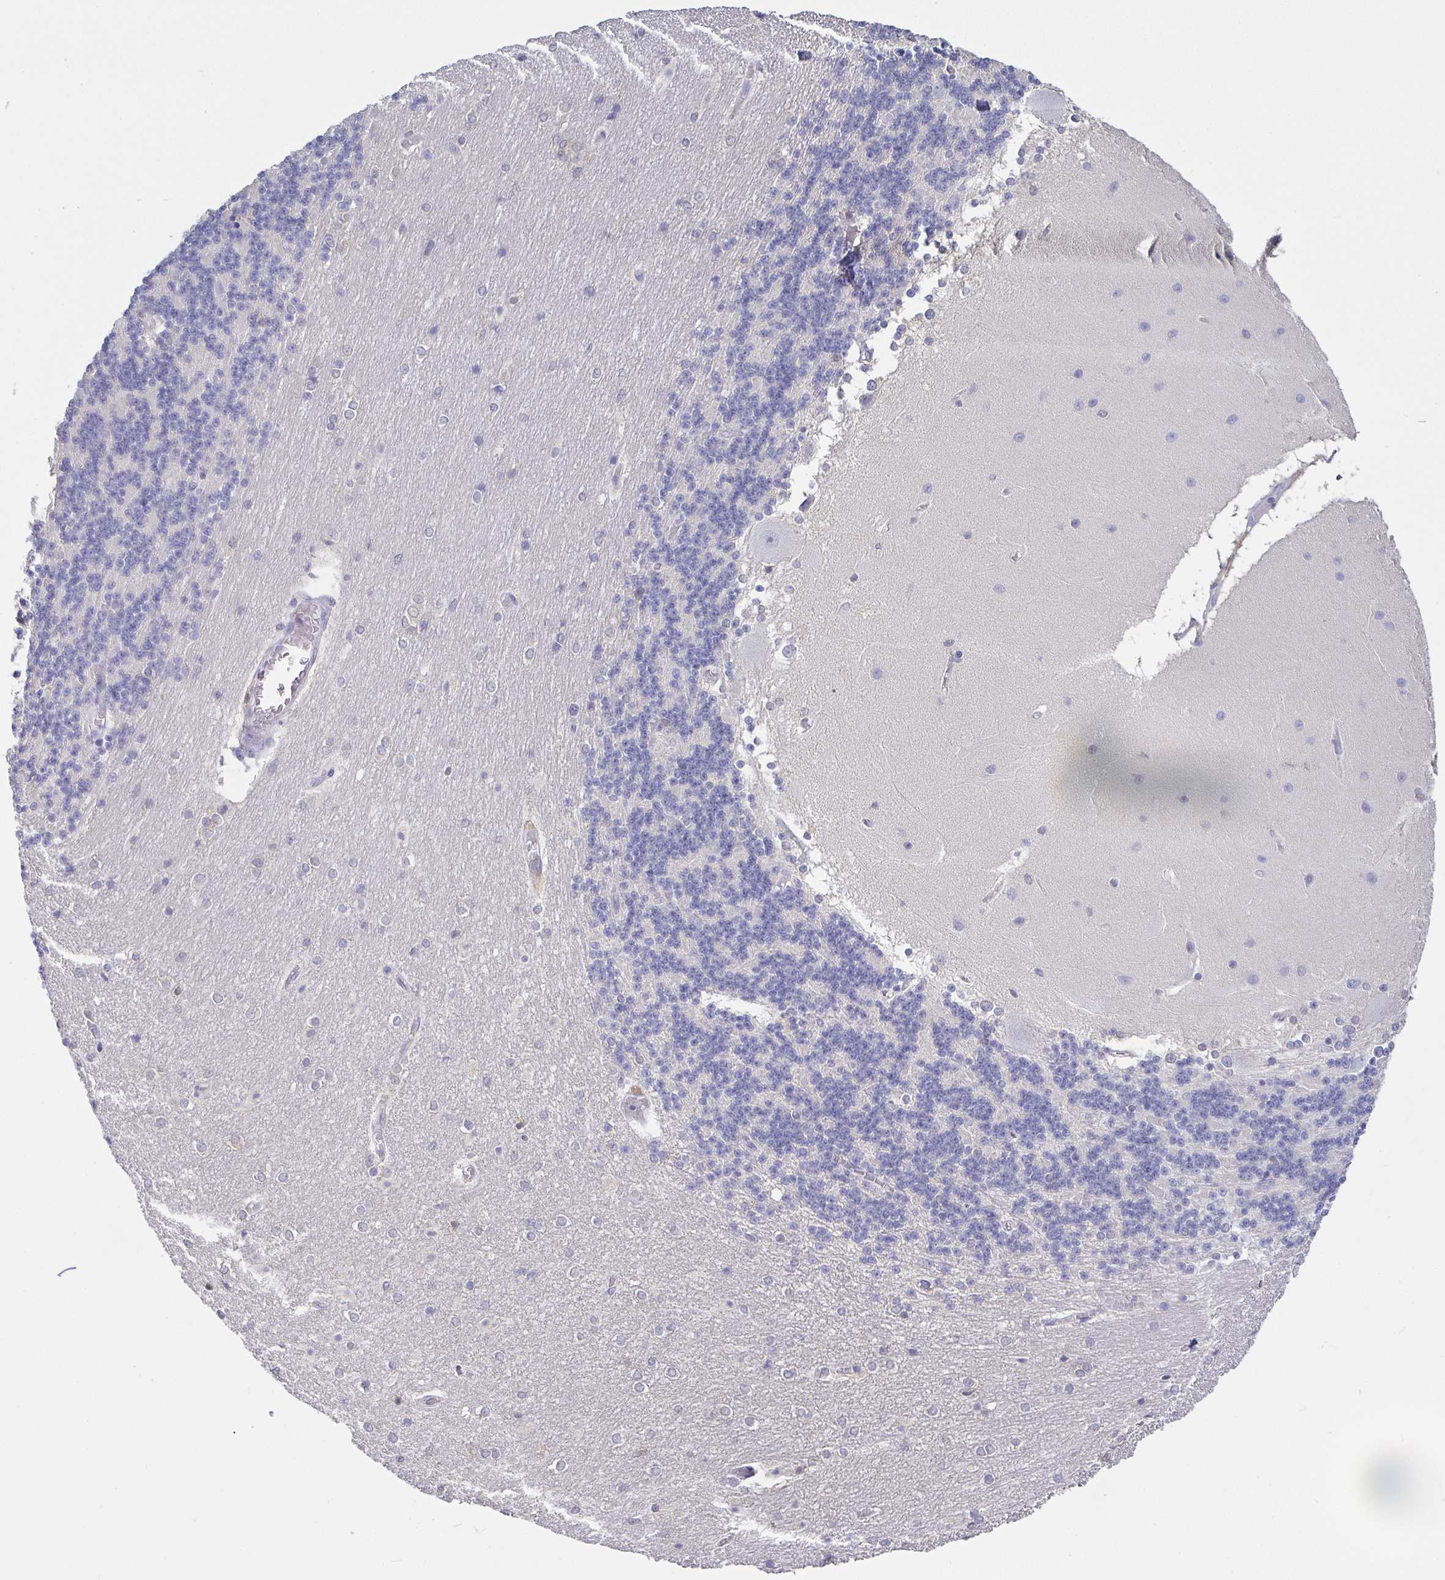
{"staining": {"intensity": "negative", "quantity": "none", "location": "none"}, "tissue": "cerebellum", "cell_type": "Cells in granular layer", "image_type": "normal", "snomed": [{"axis": "morphology", "description": "Normal tissue, NOS"}, {"axis": "topography", "description": "Cerebellum"}], "caption": "Immunohistochemistry image of unremarkable human cerebellum stained for a protein (brown), which exhibits no expression in cells in granular layer. (DAB (3,3'-diaminobenzidine) IHC, high magnification).", "gene": "IDH1", "patient": {"sex": "female", "age": 54}}